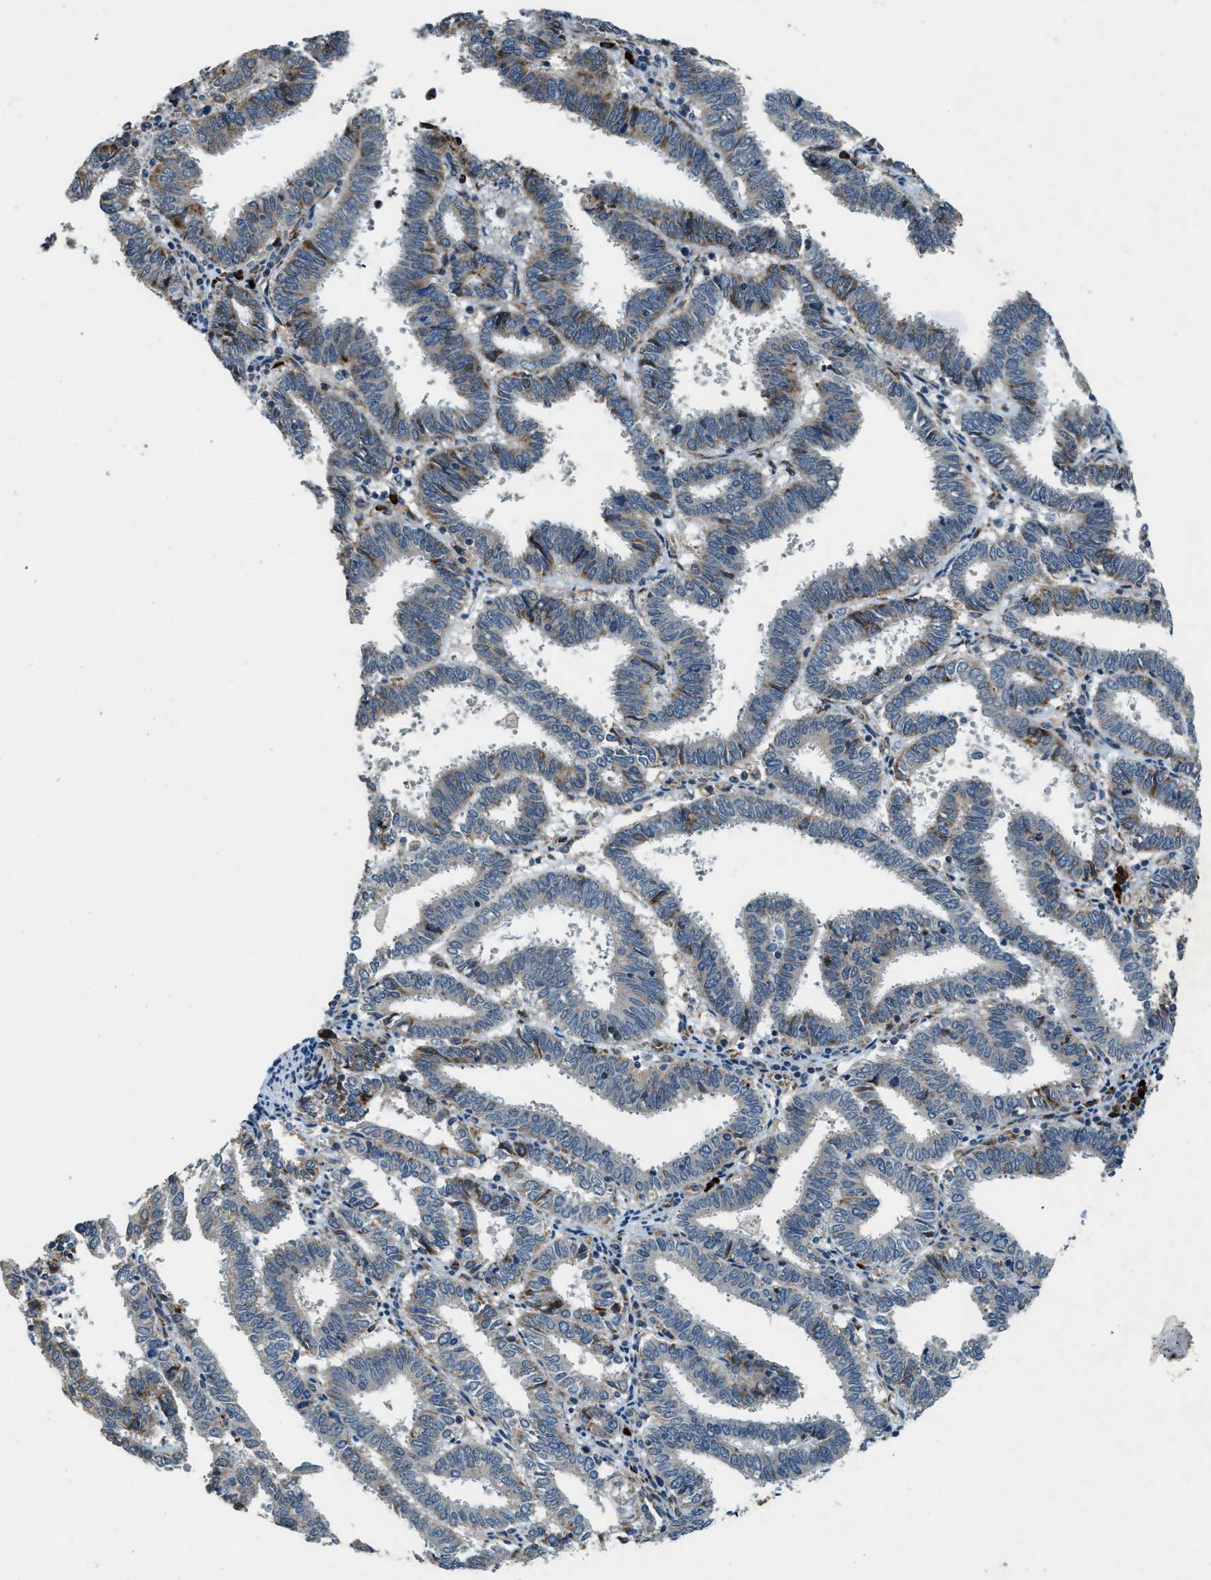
{"staining": {"intensity": "moderate", "quantity": "<25%", "location": "cytoplasmic/membranous"}, "tissue": "endometrial cancer", "cell_type": "Tumor cells", "image_type": "cancer", "snomed": [{"axis": "morphology", "description": "Adenocarcinoma, NOS"}, {"axis": "topography", "description": "Uterus"}], "caption": "A low amount of moderate cytoplasmic/membranous expression is identified in about <25% of tumor cells in endometrial cancer tissue.", "gene": "HERC2", "patient": {"sex": "female", "age": 83}}